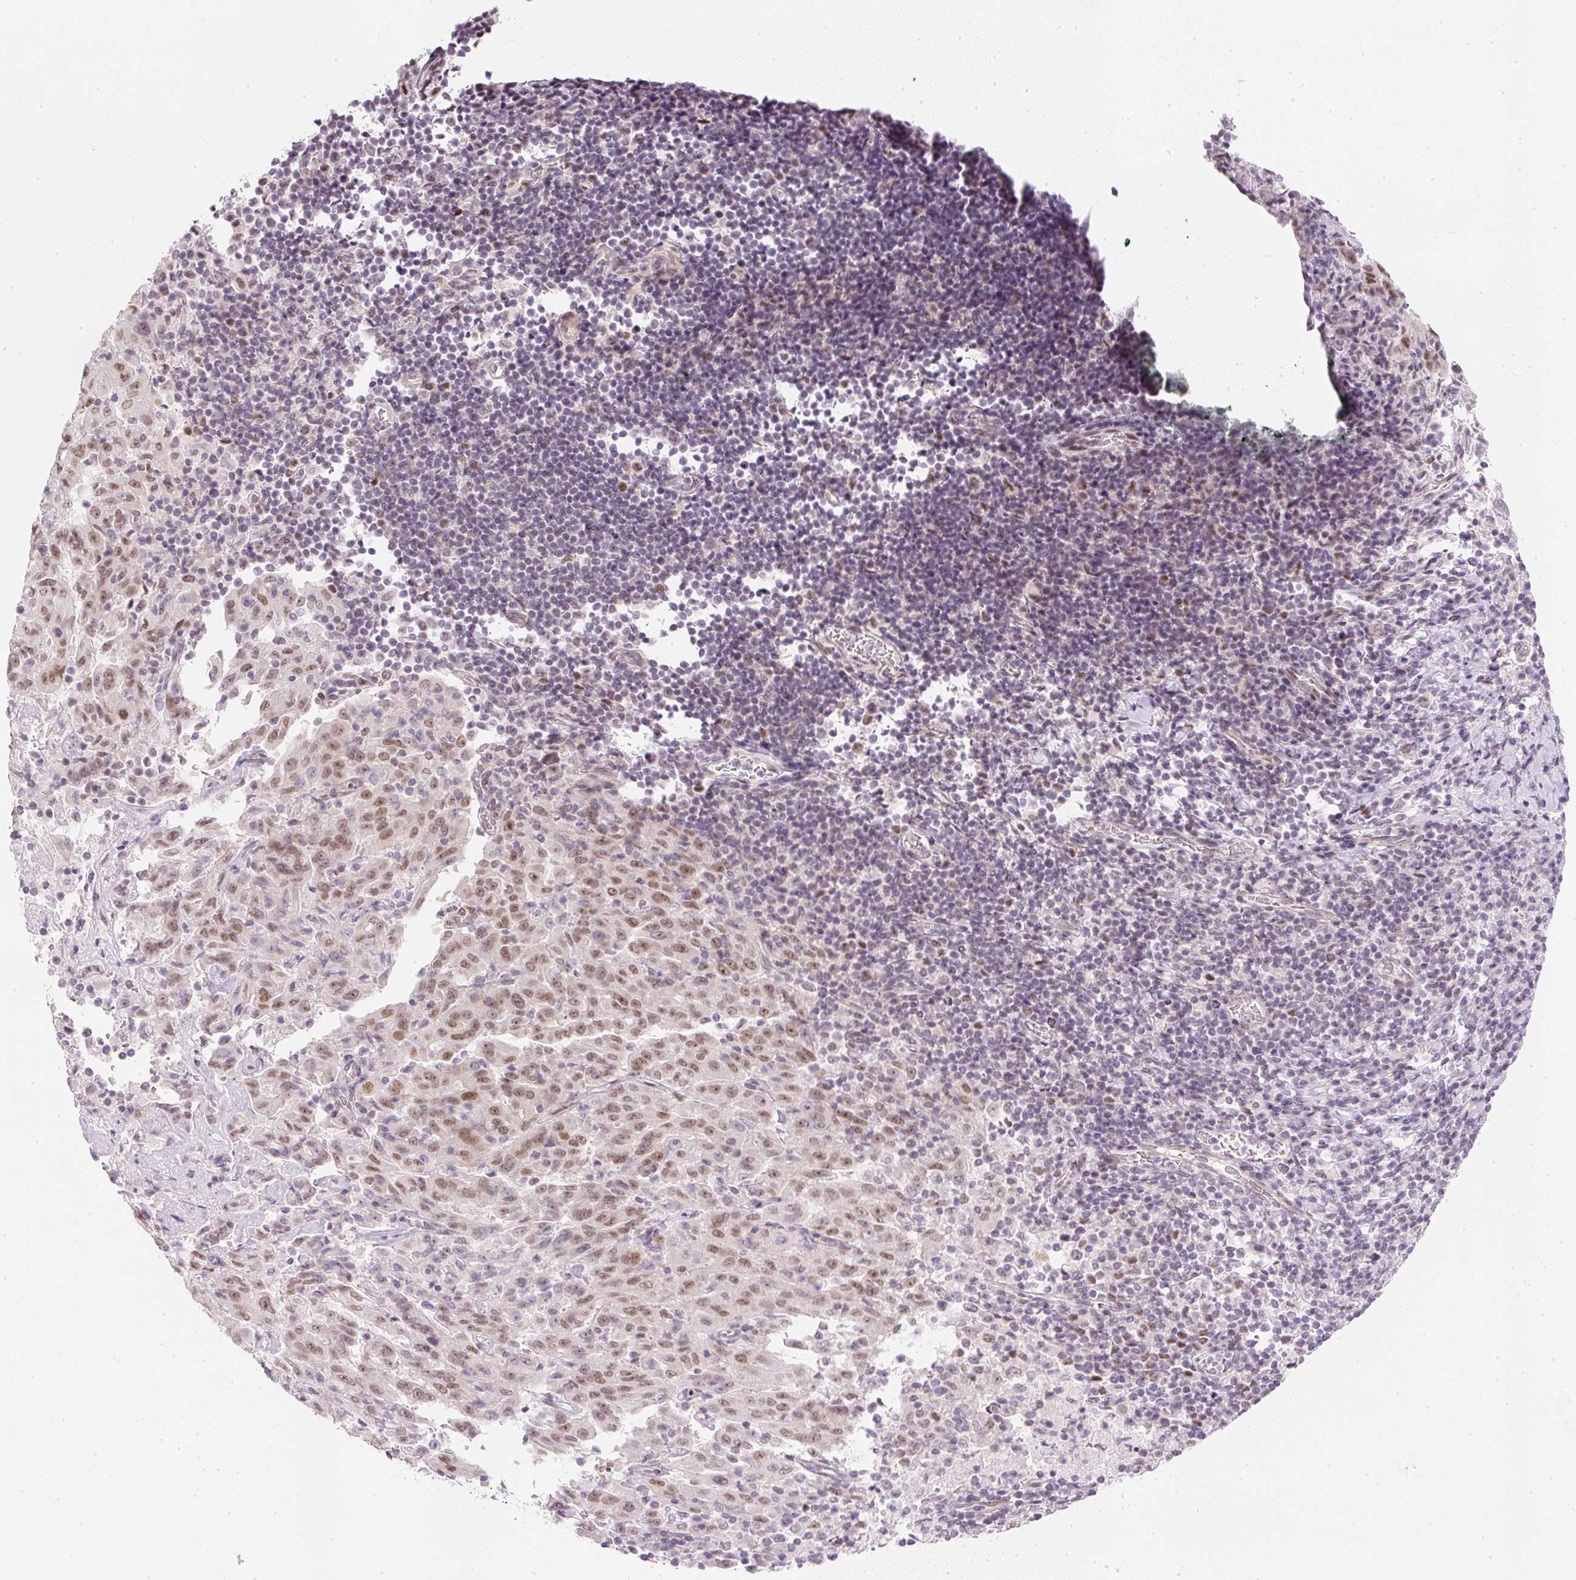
{"staining": {"intensity": "weak", "quantity": ">75%", "location": "nuclear"}, "tissue": "pancreatic cancer", "cell_type": "Tumor cells", "image_type": "cancer", "snomed": [{"axis": "morphology", "description": "Adenocarcinoma, NOS"}, {"axis": "topography", "description": "Pancreas"}], "caption": "A histopathology image showing weak nuclear staining in about >75% of tumor cells in pancreatic cancer, as visualized by brown immunohistochemical staining.", "gene": "DPPA4", "patient": {"sex": "male", "age": 63}}